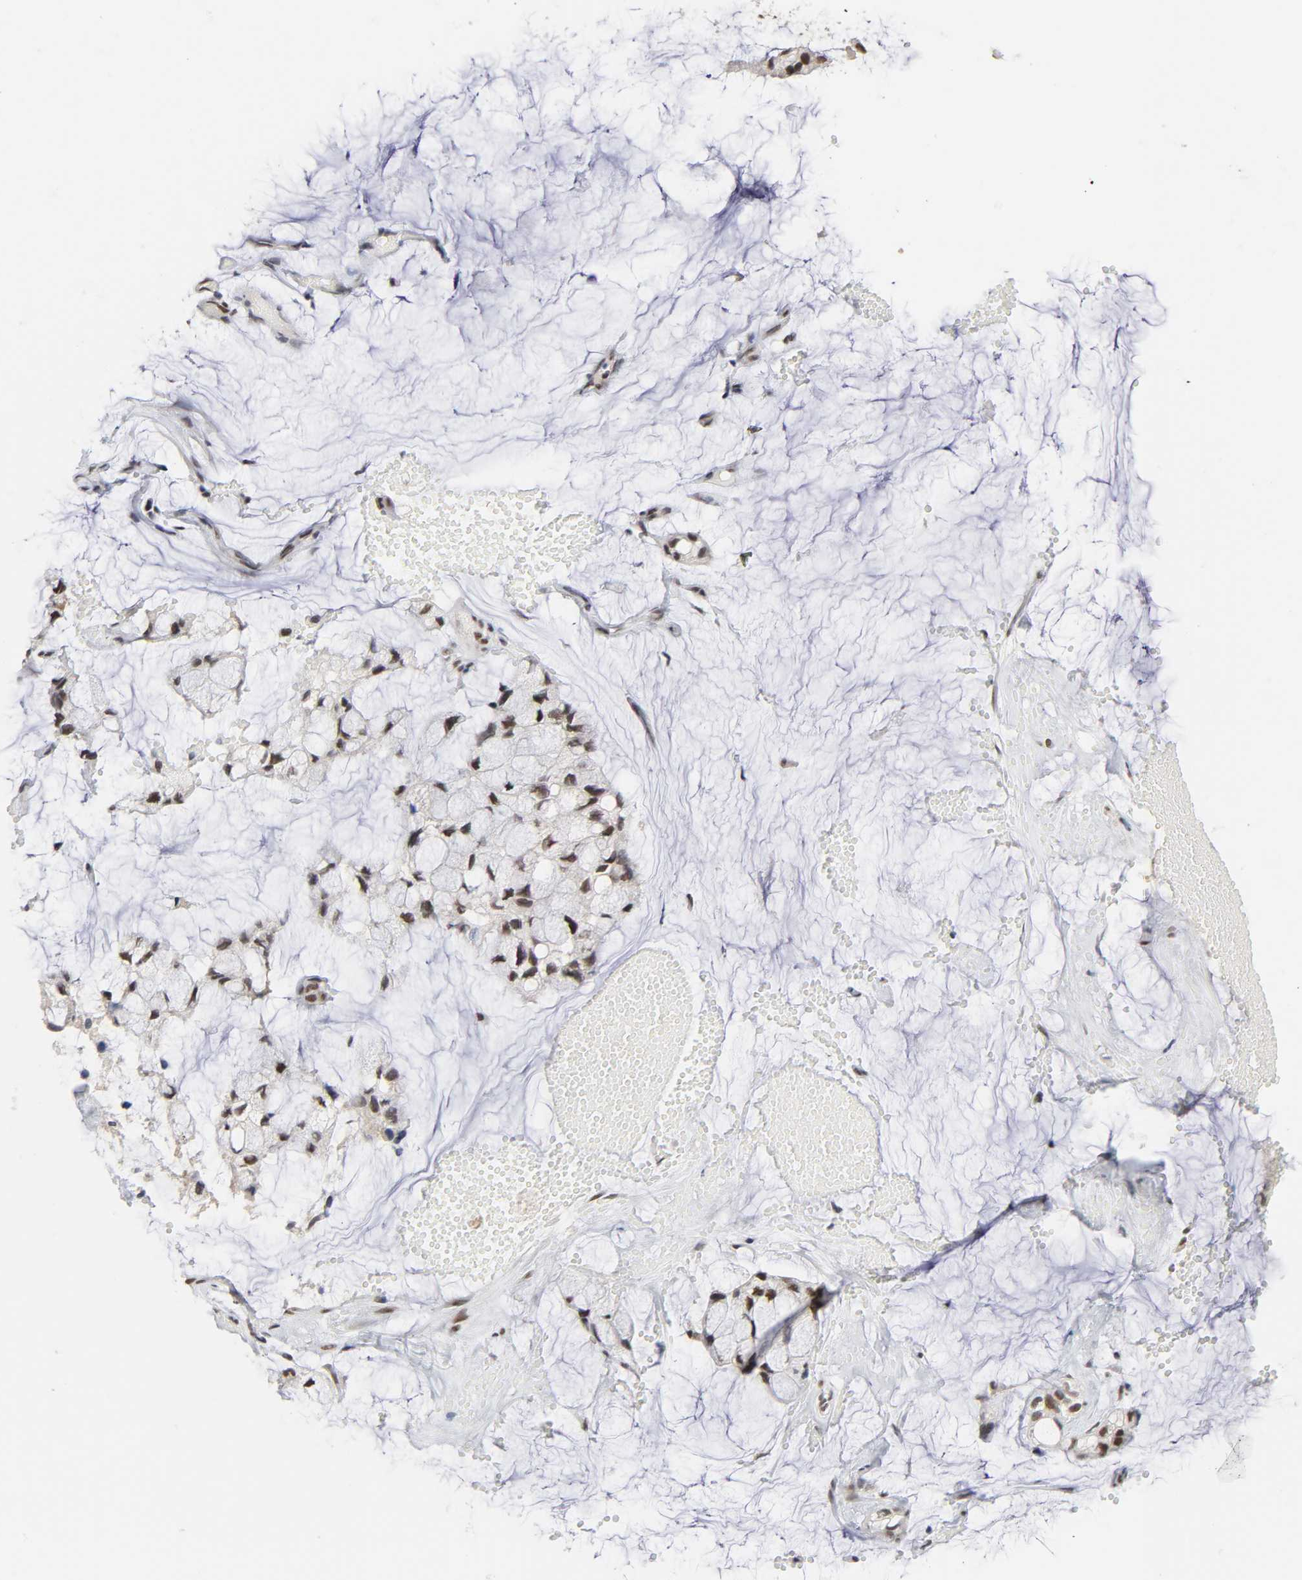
{"staining": {"intensity": "moderate", "quantity": ">75%", "location": "nuclear"}, "tissue": "ovarian cancer", "cell_type": "Tumor cells", "image_type": "cancer", "snomed": [{"axis": "morphology", "description": "Cystadenocarcinoma, mucinous, NOS"}, {"axis": "topography", "description": "Ovary"}], "caption": "Immunohistochemistry (DAB) staining of mucinous cystadenocarcinoma (ovarian) demonstrates moderate nuclear protein expression in approximately >75% of tumor cells. (Stains: DAB (3,3'-diaminobenzidine) in brown, nuclei in blue, Microscopy: brightfield microscopy at high magnification).", "gene": "TRIM33", "patient": {"sex": "female", "age": 39}}